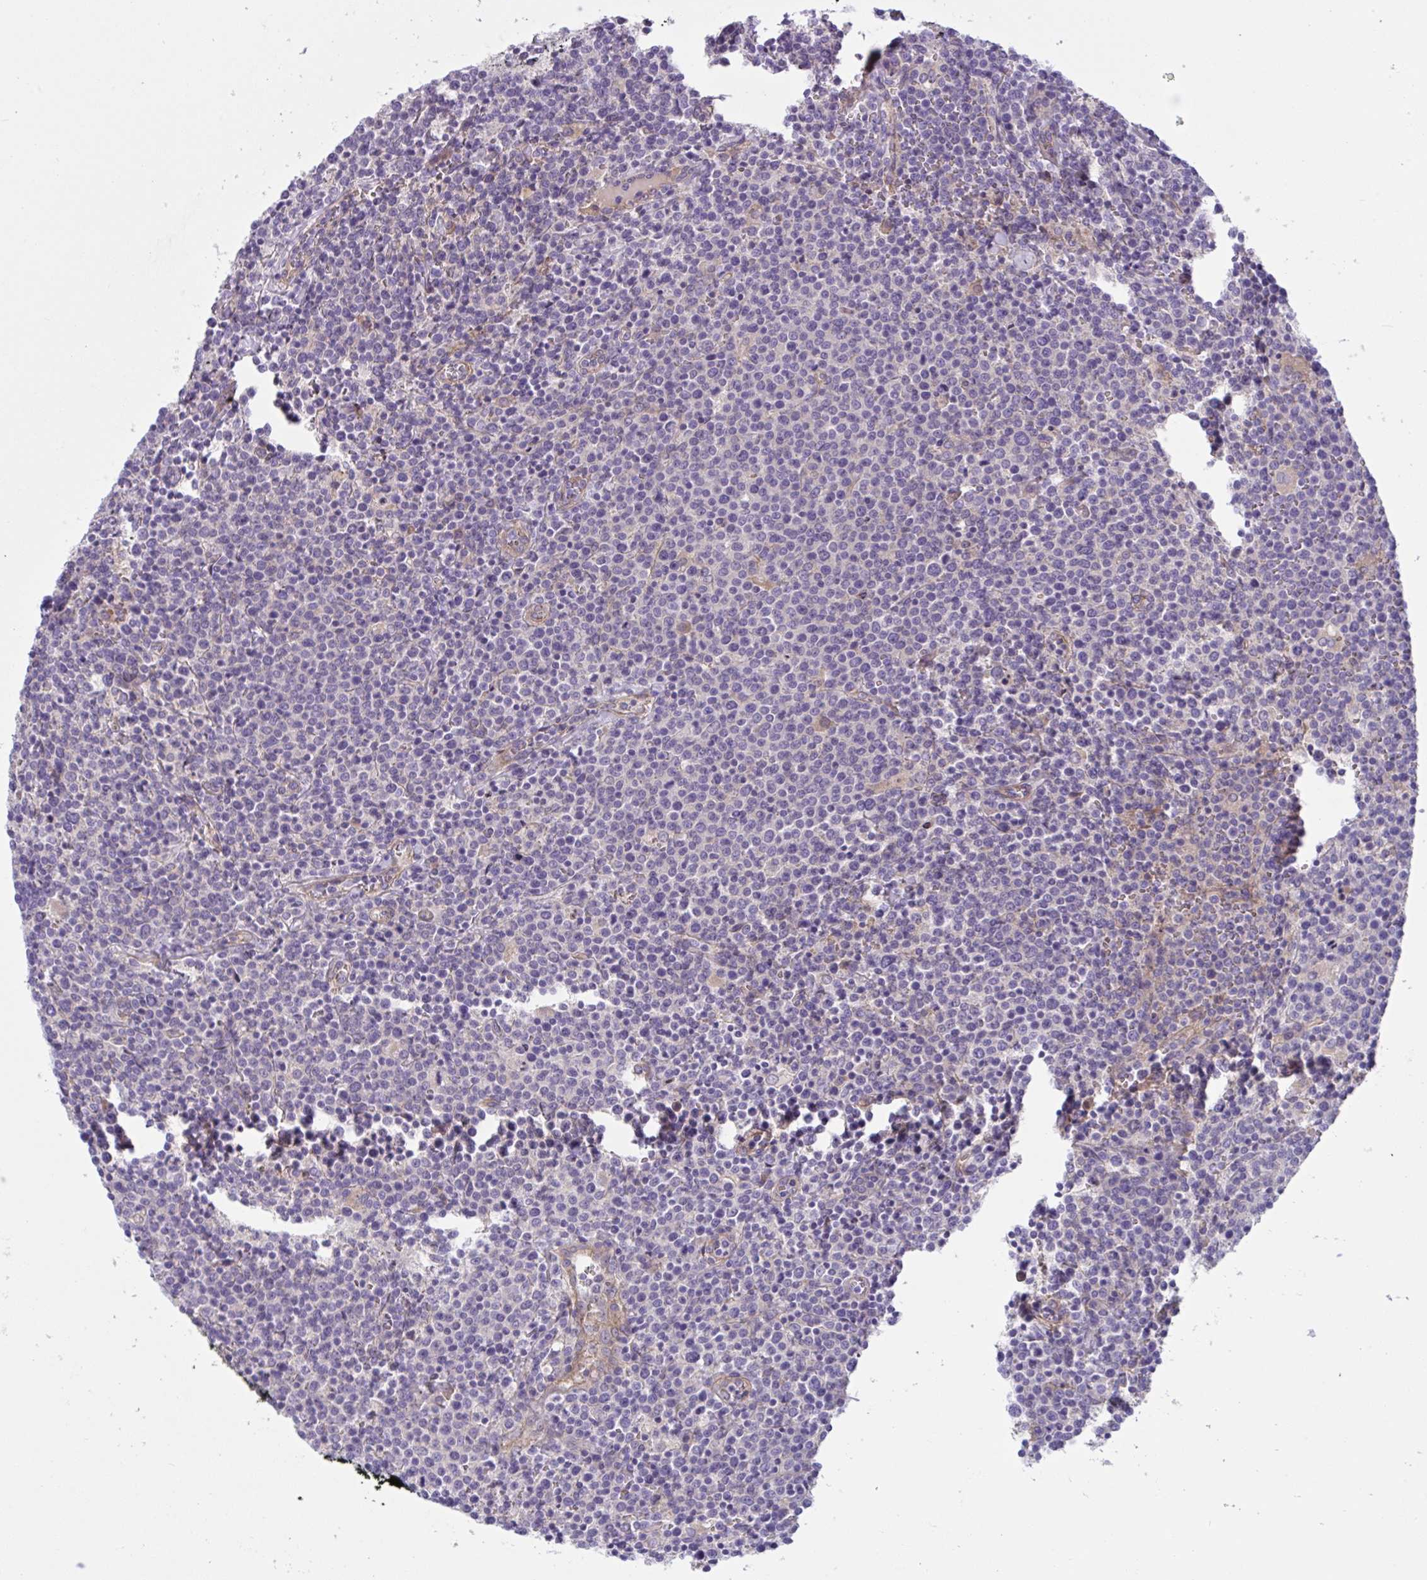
{"staining": {"intensity": "negative", "quantity": "none", "location": "none"}, "tissue": "lymphoma", "cell_type": "Tumor cells", "image_type": "cancer", "snomed": [{"axis": "morphology", "description": "Malignant lymphoma, non-Hodgkin's type, High grade"}, {"axis": "topography", "description": "Lymph node"}], "caption": "The photomicrograph demonstrates no staining of tumor cells in malignant lymphoma, non-Hodgkin's type (high-grade). (DAB immunohistochemistry with hematoxylin counter stain).", "gene": "TTC7B", "patient": {"sex": "male", "age": 61}}